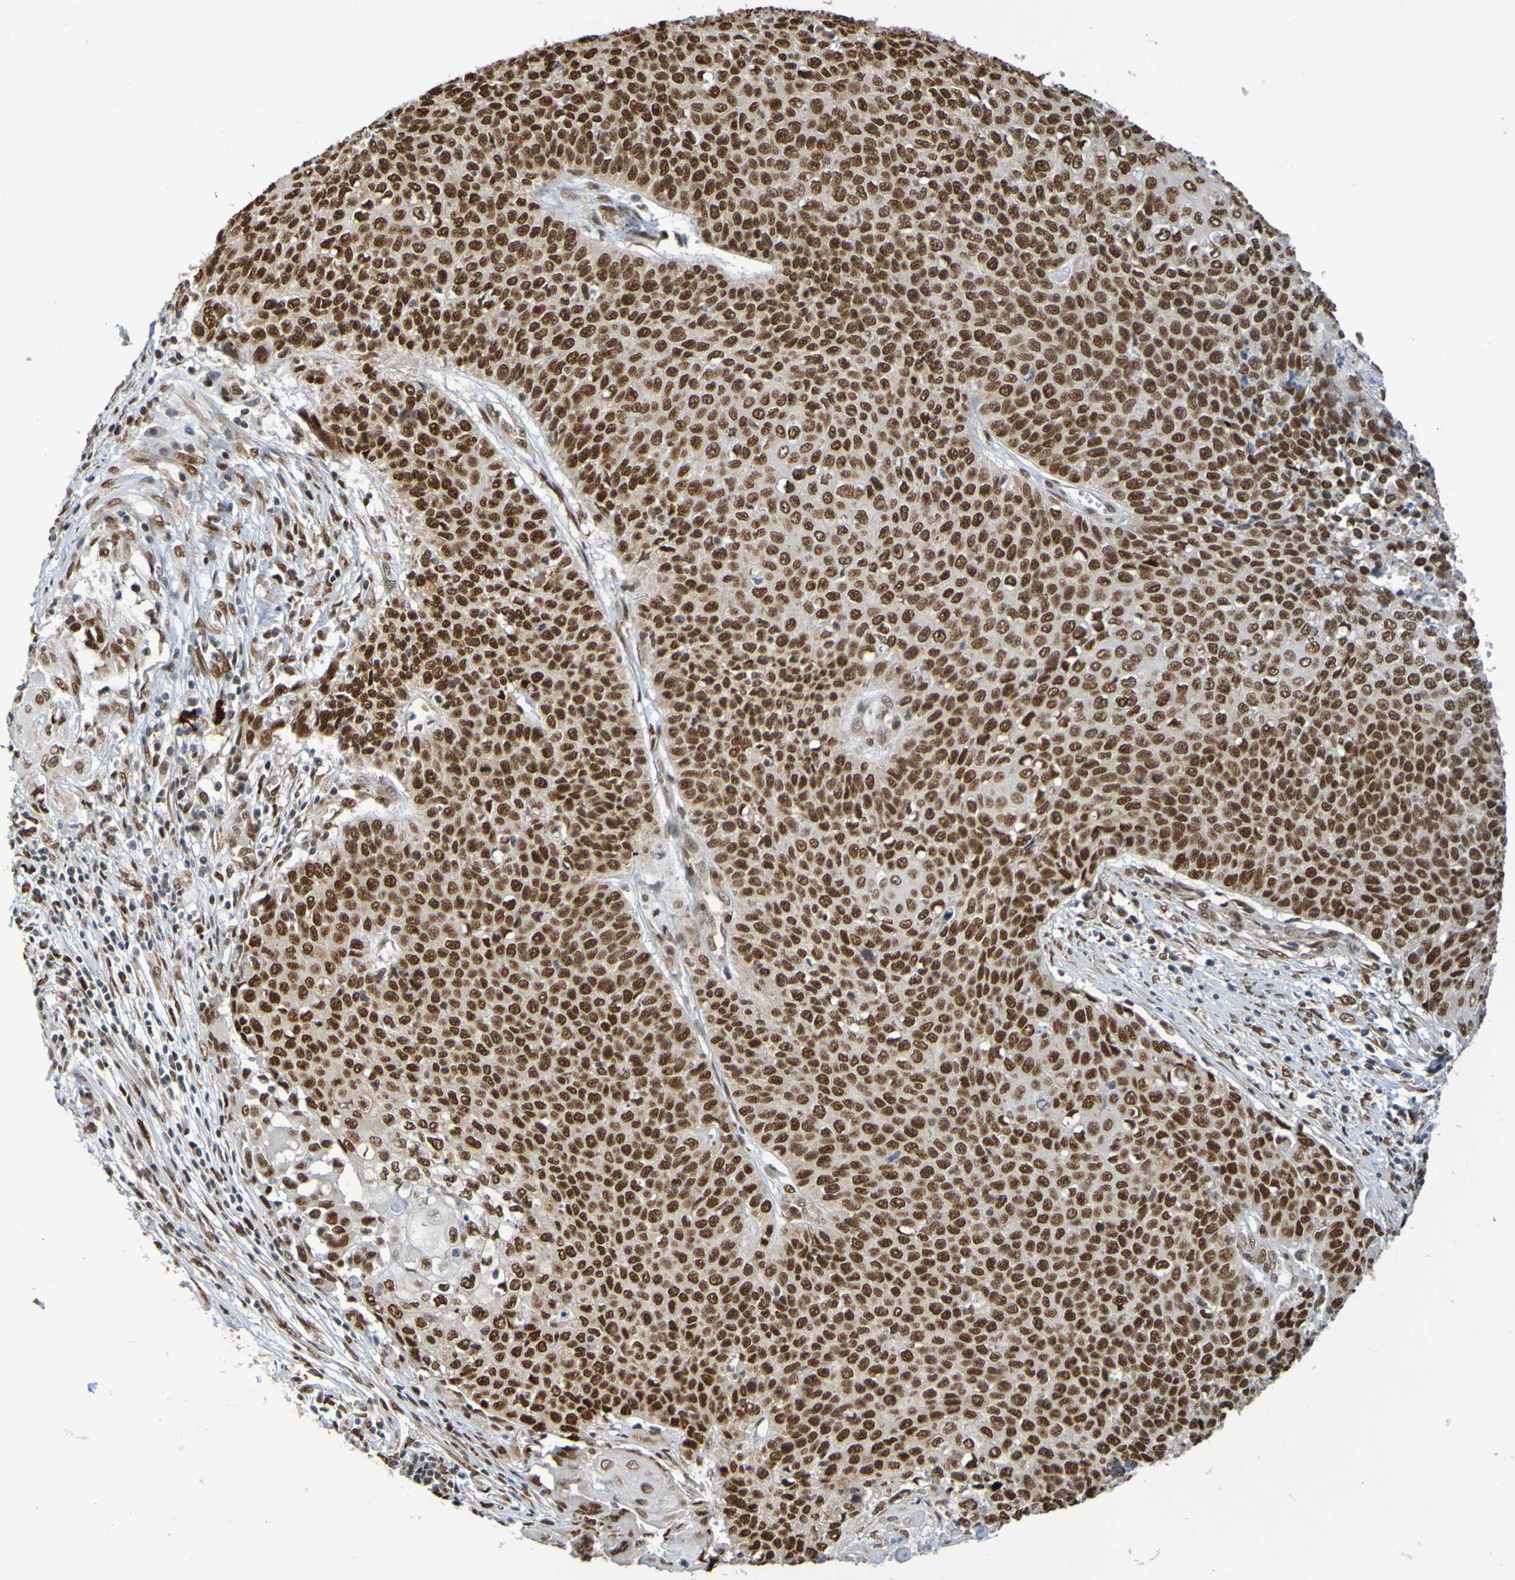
{"staining": {"intensity": "strong", "quantity": ">75%", "location": "nuclear"}, "tissue": "cervical cancer", "cell_type": "Tumor cells", "image_type": "cancer", "snomed": [{"axis": "morphology", "description": "Squamous cell carcinoma, NOS"}, {"axis": "topography", "description": "Cervix"}], "caption": "Immunohistochemistry (IHC) (DAB (3,3'-diaminobenzidine)) staining of squamous cell carcinoma (cervical) displays strong nuclear protein positivity in about >75% of tumor cells.", "gene": "HDAC2", "patient": {"sex": "female", "age": 39}}